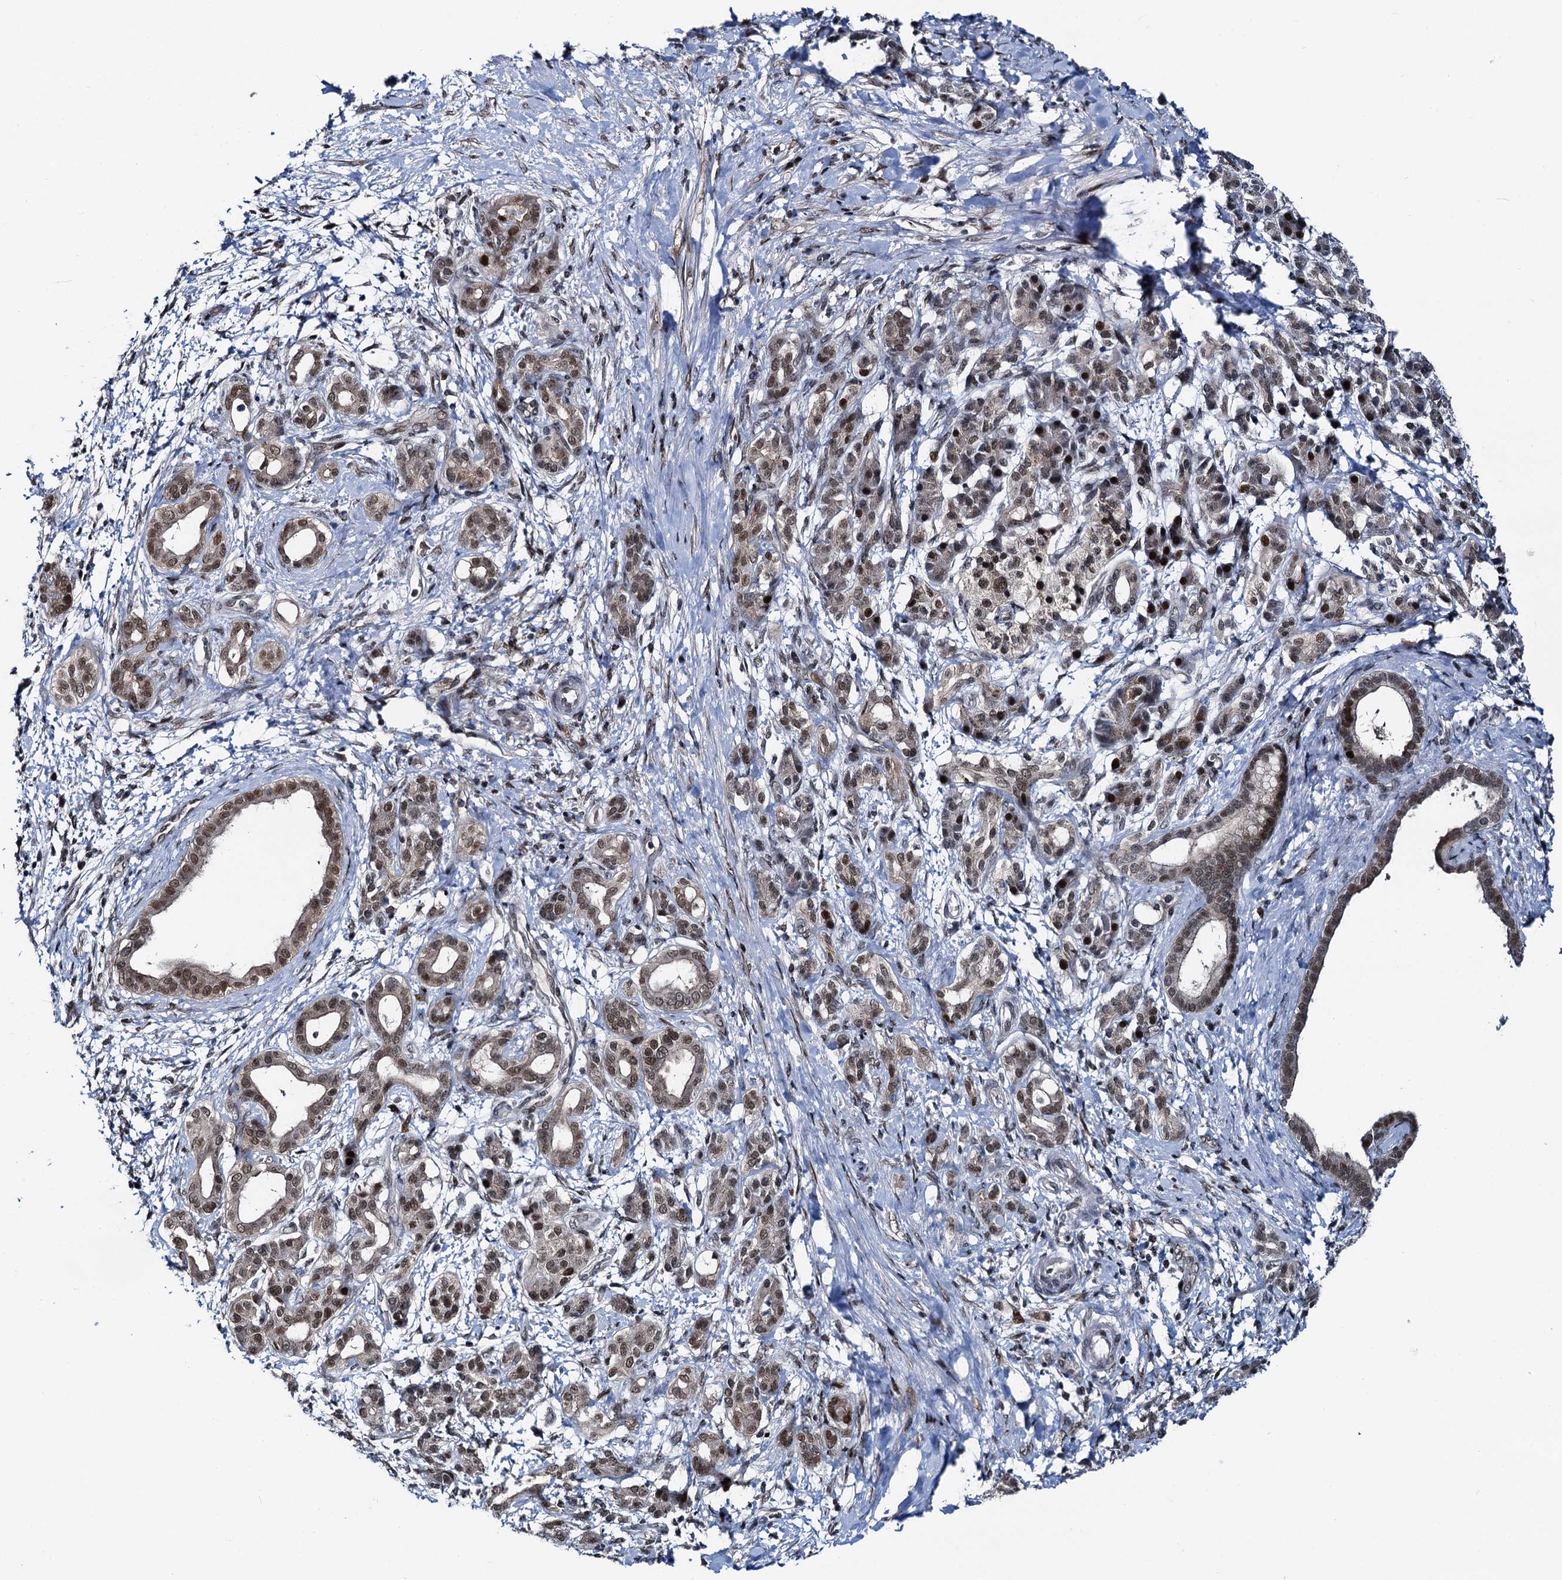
{"staining": {"intensity": "moderate", "quantity": ">75%", "location": "nuclear"}, "tissue": "pancreatic cancer", "cell_type": "Tumor cells", "image_type": "cancer", "snomed": [{"axis": "morphology", "description": "Adenocarcinoma, NOS"}, {"axis": "topography", "description": "Pancreas"}], "caption": "The histopathology image exhibits a brown stain indicating the presence of a protein in the nuclear of tumor cells in pancreatic cancer.", "gene": "RUFY2", "patient": {"sex": "female", "age": 55}}